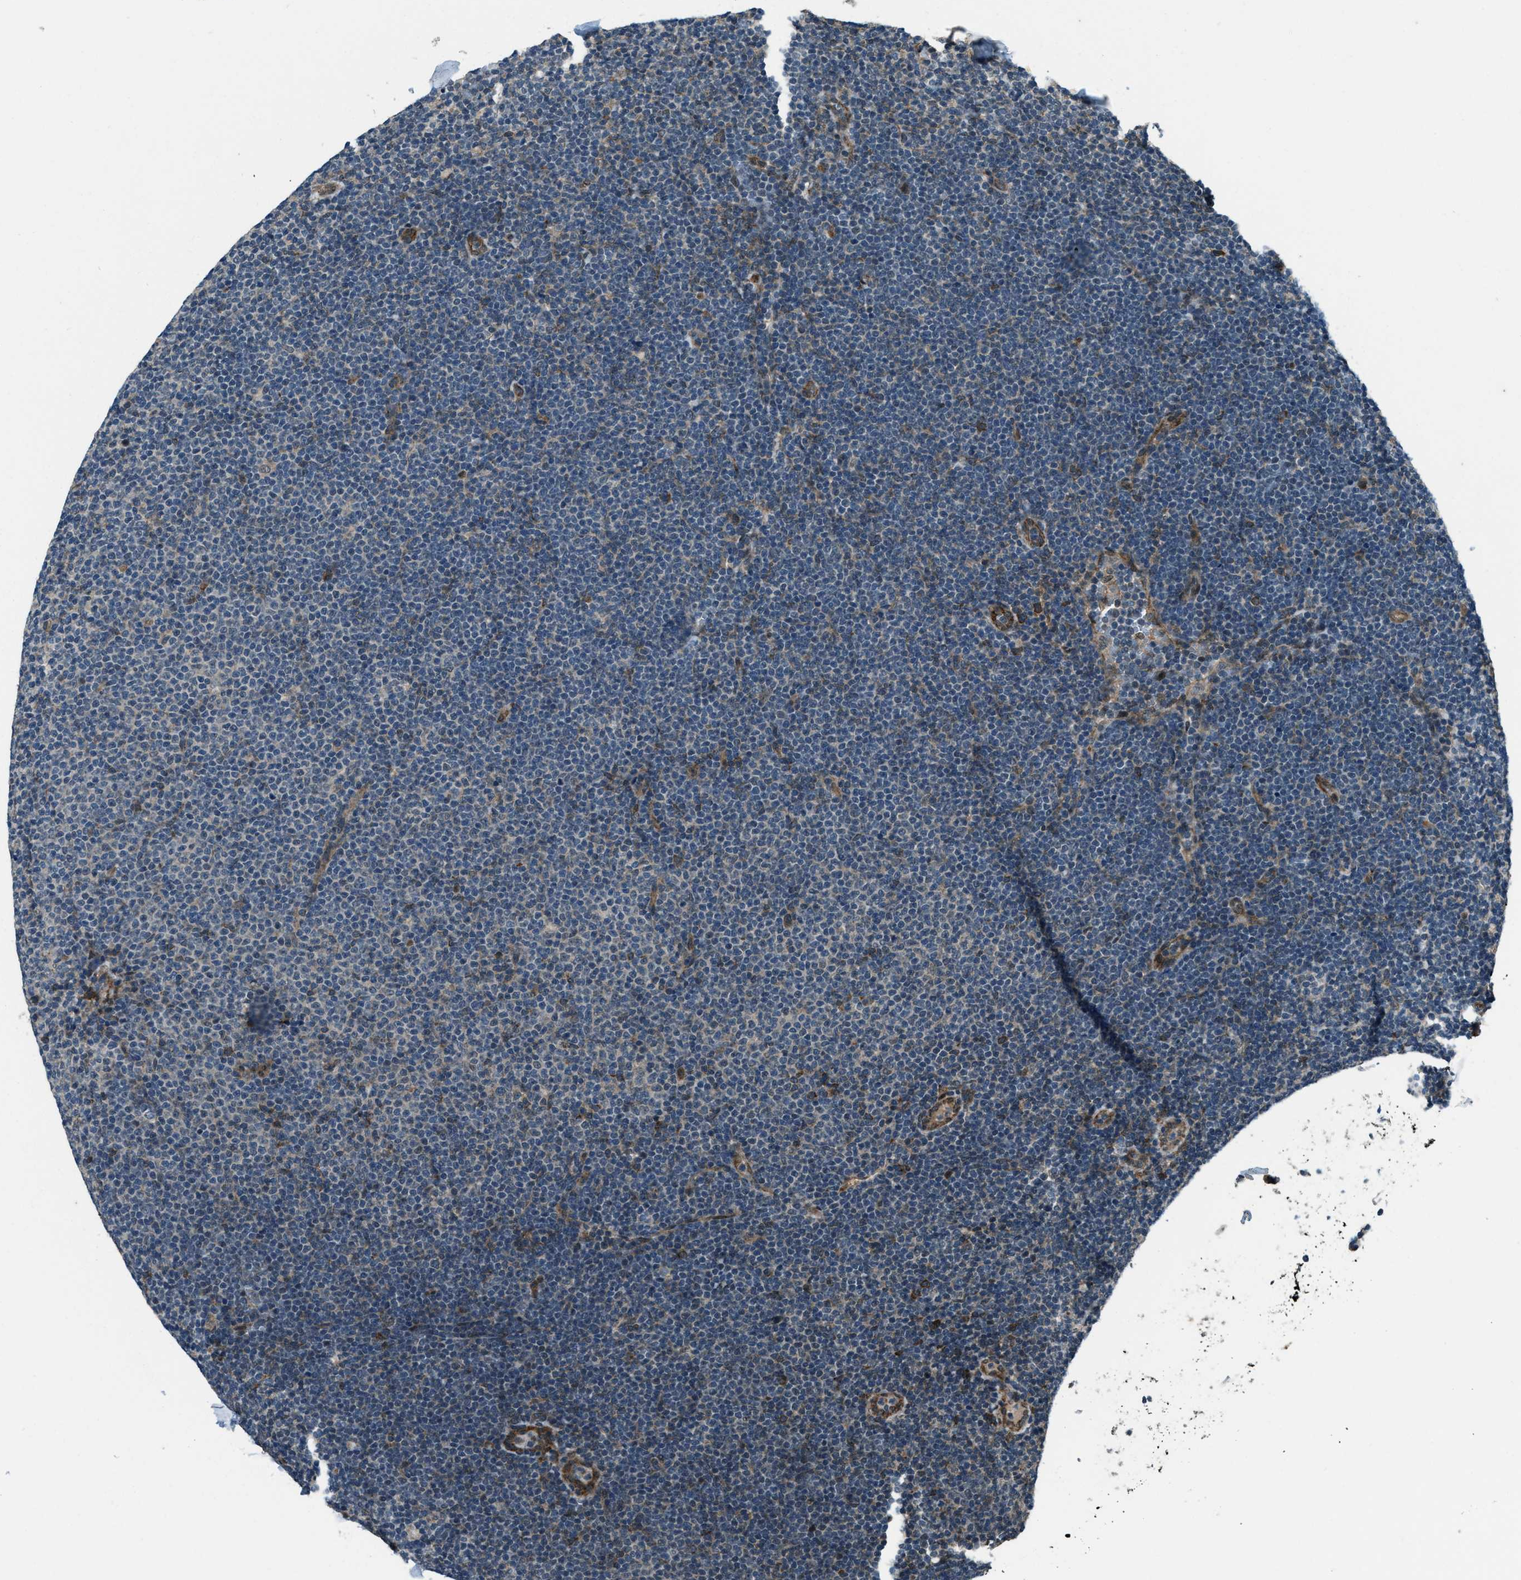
{"staining": {"intensity": "negative", "quantity": "none", "location": "none"}, "tissue": "lymphoma", "cell_type": "Tumor cells", "image_type": "cancer", "snomed": [{"axis": "morphology", "description": "Malignant lymphoma, non-Hodgkin's type, Low grade"}, {"axis": "topography", "description": "Lymph node"}], "caption": "Protein analysis of lymphoma shows no significant positivity in tumor cells. The staining is performed using DAB brown chromogen with nuclei counter-stained in using hematoxylin.", "gene": "SVIL", "patient": {"sex": "female", "age": 53}}